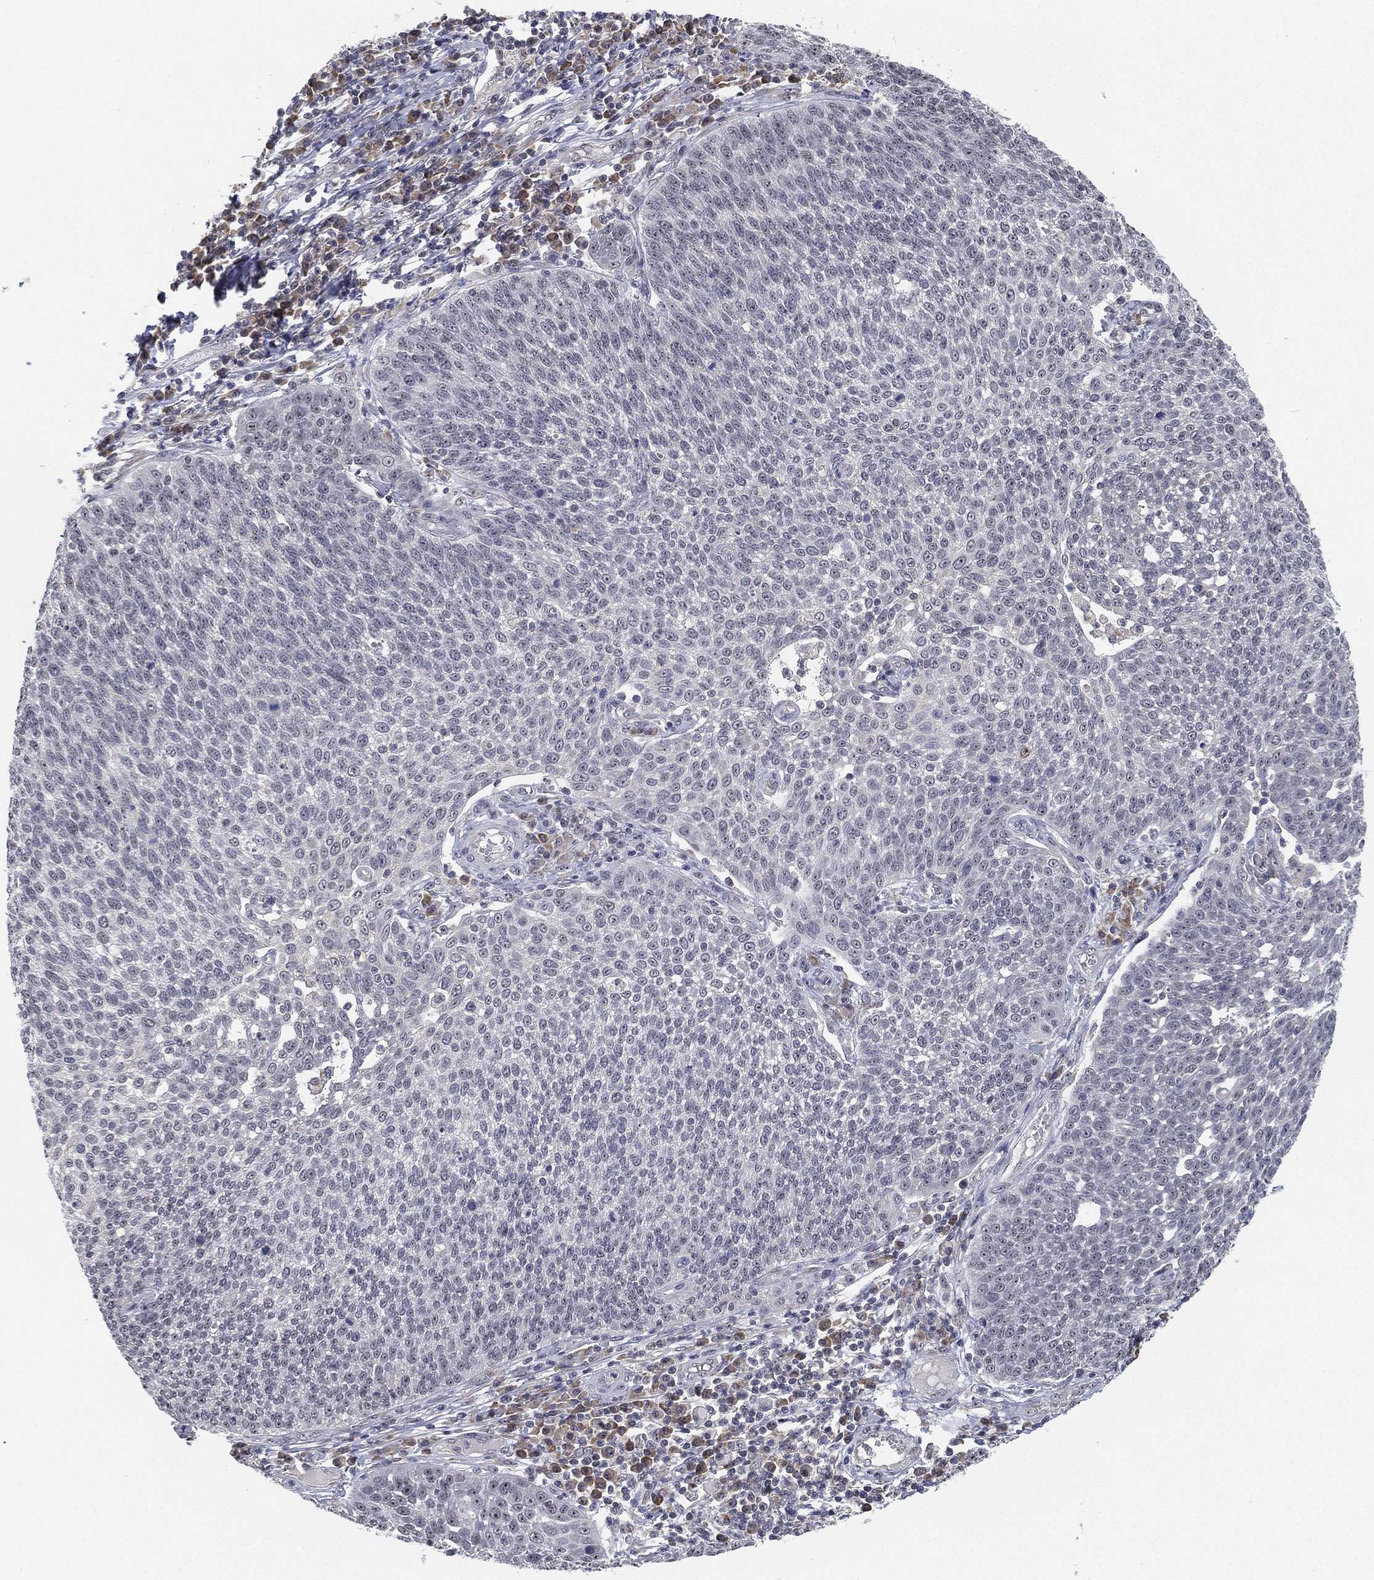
{"staining": {"intensity": "negative", "quantity": "none", "location": "none"}, "tissue": "cervical cancer", "cell_type": "Tumor cells", "image_type": "cancer", "snomed": [{"axis": "morphology", "description": "Squamous cell carcinoma, NOS"}, {"axis": "topography", "description": "Cervix"}], "caption": "Cervical cancer was stained to show a protein in brown. There is no significant positivity in tumor cells.", "gene": "PPP1R16B", "patient": {"sex": "female", "age": 34}}